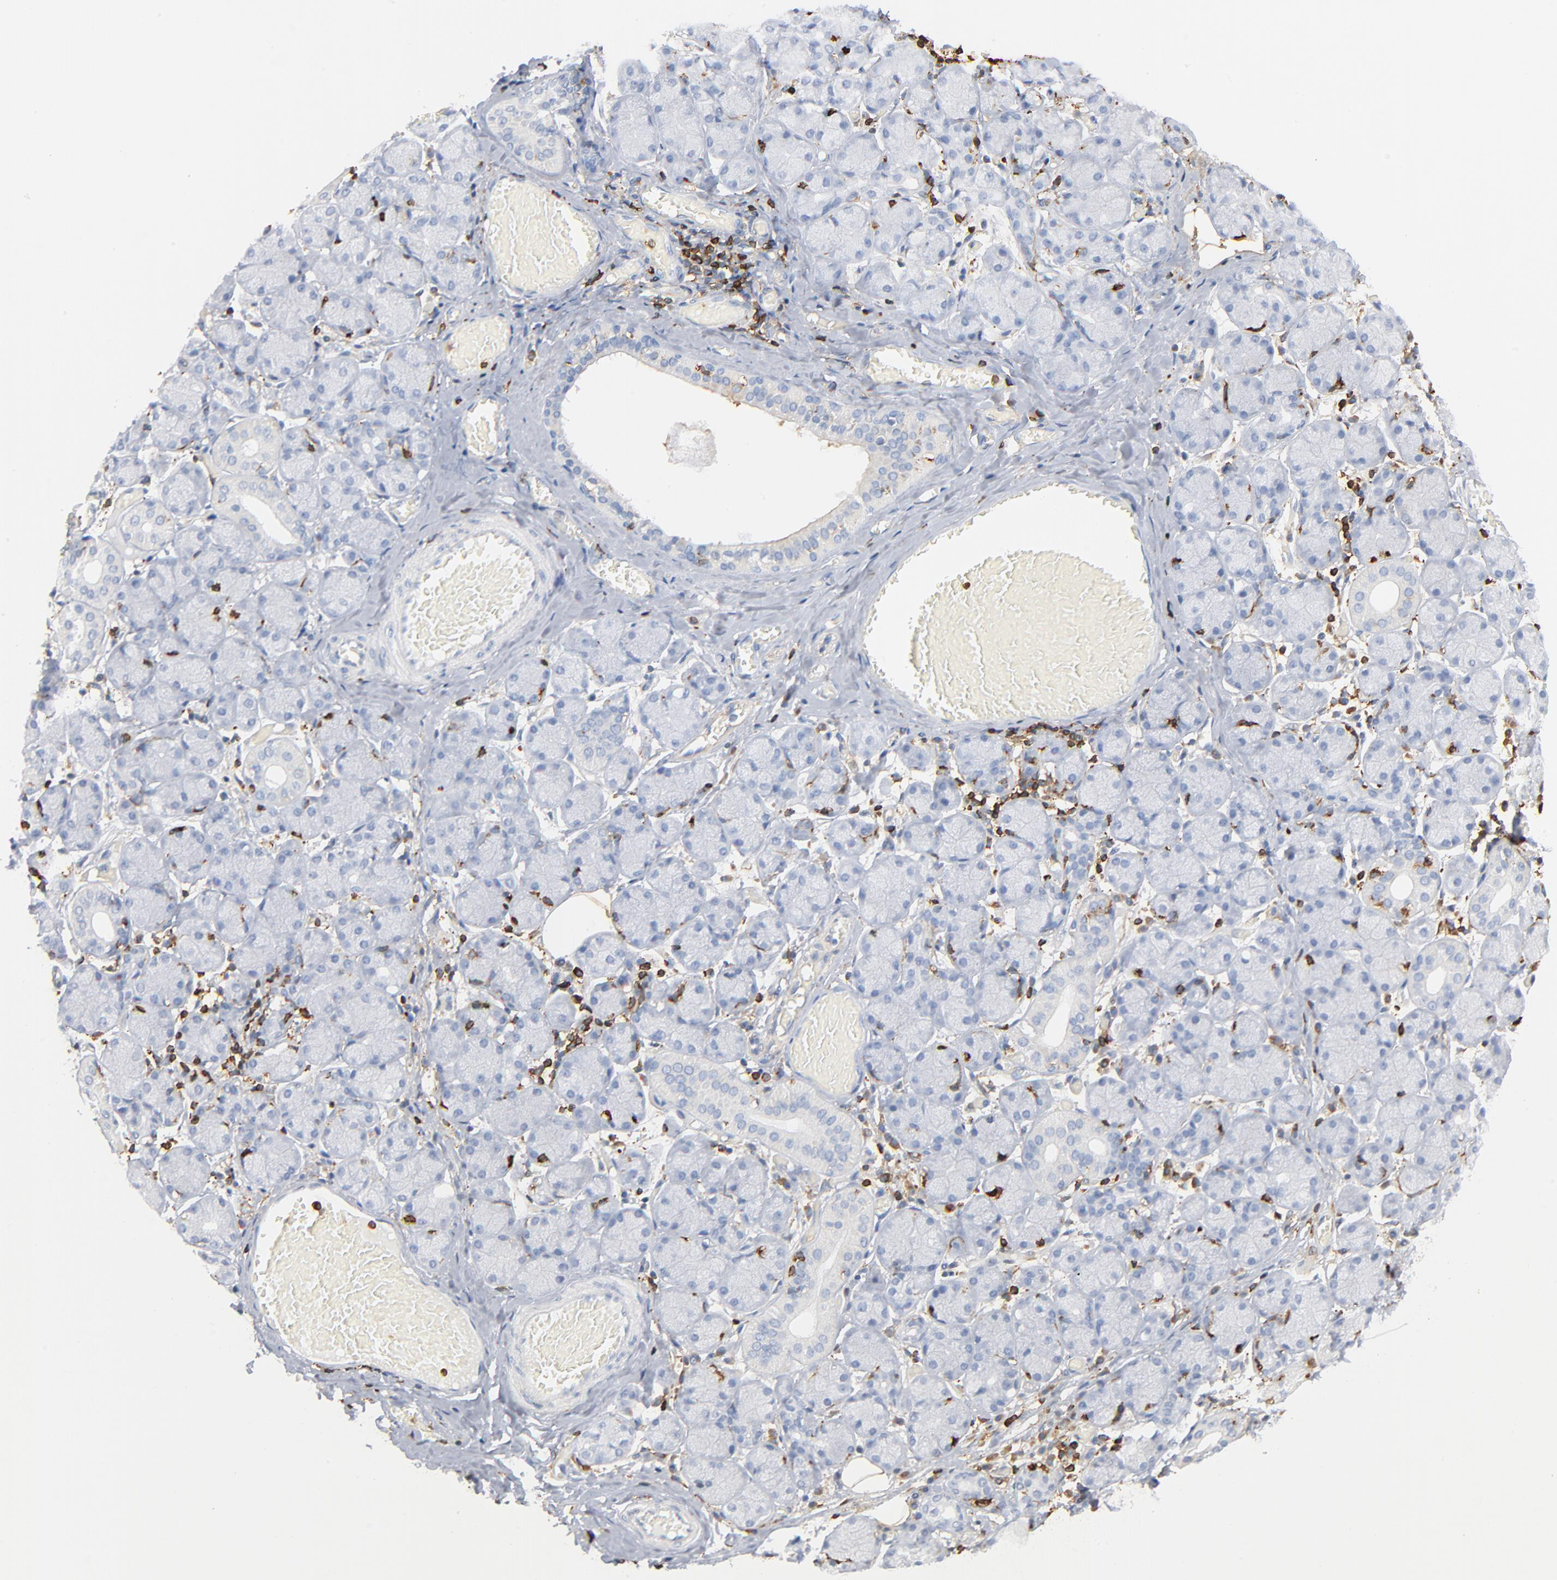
{"staining": {"intensity": "moderate", "quantity": "<25%", "location": "cytoplasmic/membranous"}, "tissue": "salivary gland", "cell_type": "Glandular cells", "image_type": "normal", "snomed": [{"axis": "morphology", "description": "Normal tissue, NOS"}, {"axis": "topography", "description": "Salivary gland"}], "caption": "Protein expression analysis of normal human salivary gland reveals moderate cytoplasmic/membranous staining in about <25% of glandular cells. (IHC, brightfield microscopy, high magnification).", "gene": "SH3KBP1", "patient": {"sex": "female", "age": 24}}